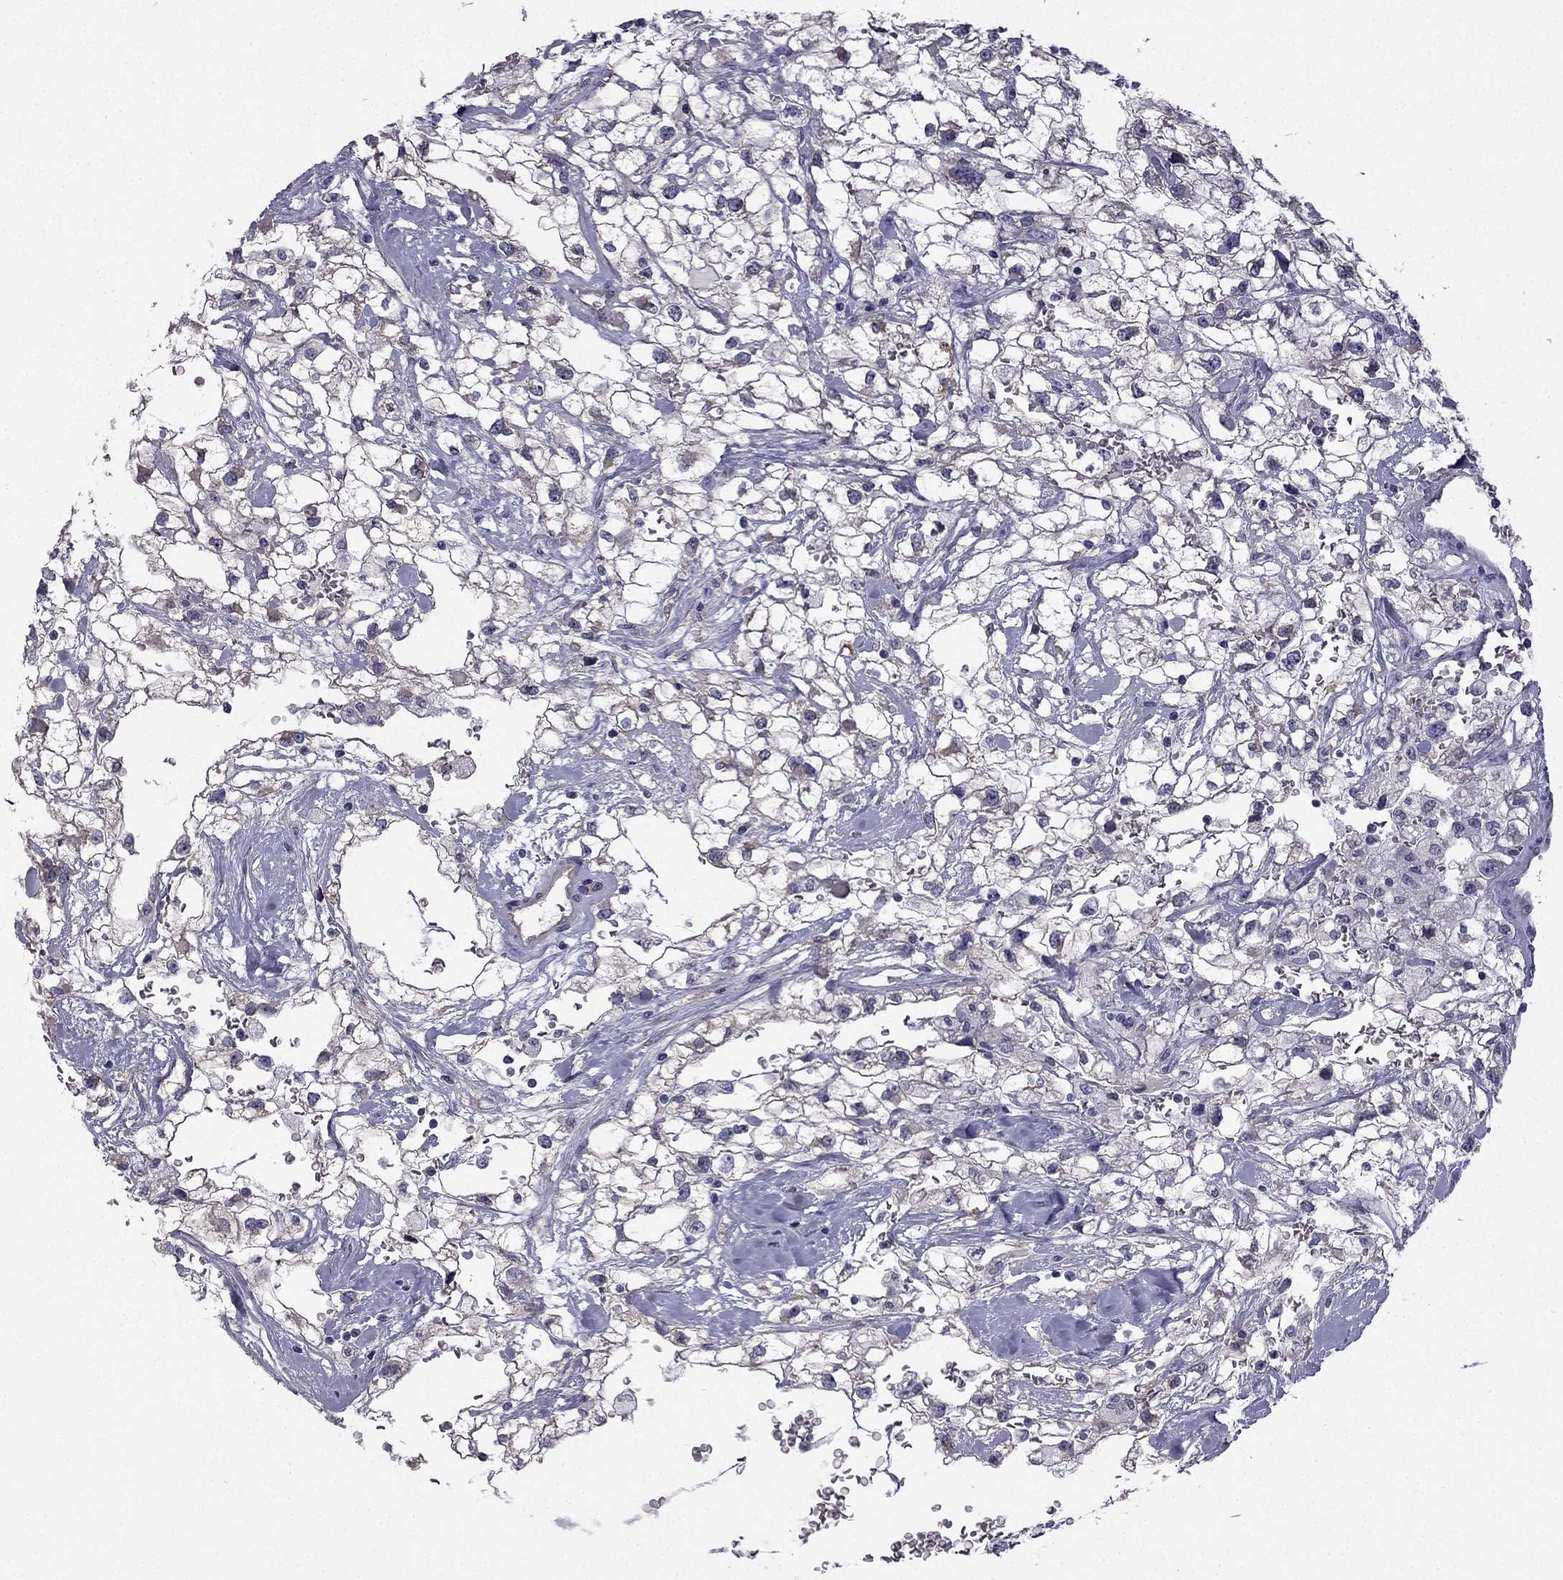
{"staining": {"intensity": "negative", "quantity": "none", "location": "none"}, "tissue": "renal cancer", "cell_type": "Tumor cells", "image_type": "cancer", "snomed": [{"axis": "morphology", "description": "Adenocarcinoma, NOS"}, {"axis": "topography", "description": "Kidney"}], "caption": "Renal cancer (adenocarcinoma) was stained to show a protein in brown. There is no significant staining in tumor cells. The staining was performed using DAB (3,3'-diaminobenzidine) to visualize the protein expression in brown, while the nuclei were stained in blue with hematoxylin (Magnification: 20x).", "gene": "CCDC40", "patient": {"sex": "male", "age": 59}}